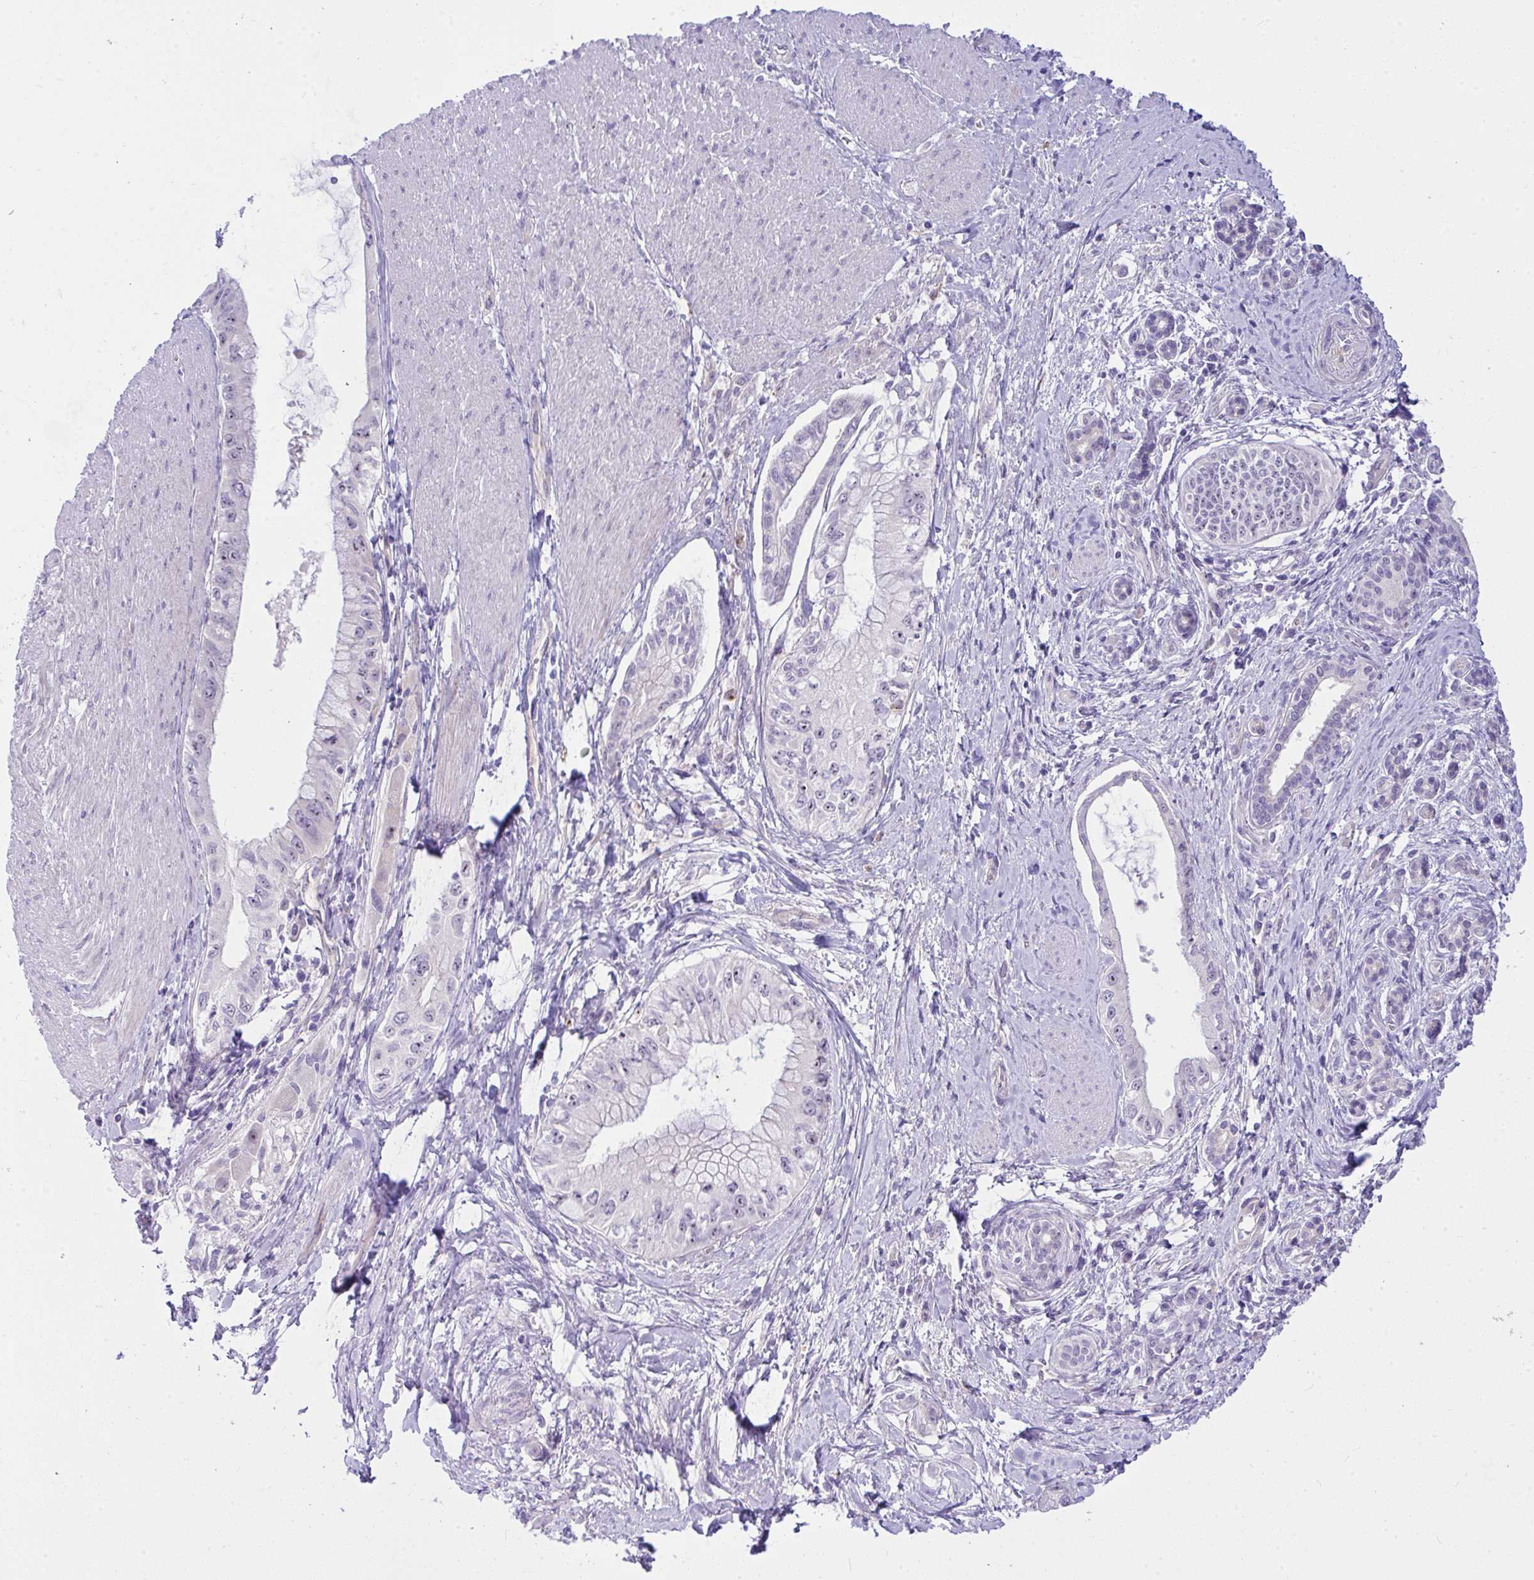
{"staining": {"intensity": "negative", "quantity": "none", "location": "none"}, "tissue": "pancreatic cancer", "cell_type": "Tumor cells", "image_type": "cancer", "snomed": [{"axis": "morphology", "description": "Adenocarcinoma, NOS"}, {"axis": "topography", "description": "Pancreas"}], "caption": "DAB (3,3'-diaminobenzidine) immunohistochemical staining of human pancreatic adenocarcinoma exhibits no significant positivity in tumor cells. Nuclei are stained in blue.", "gene": "NFXL1", "patient": {"sex": "male", "age": 48}}